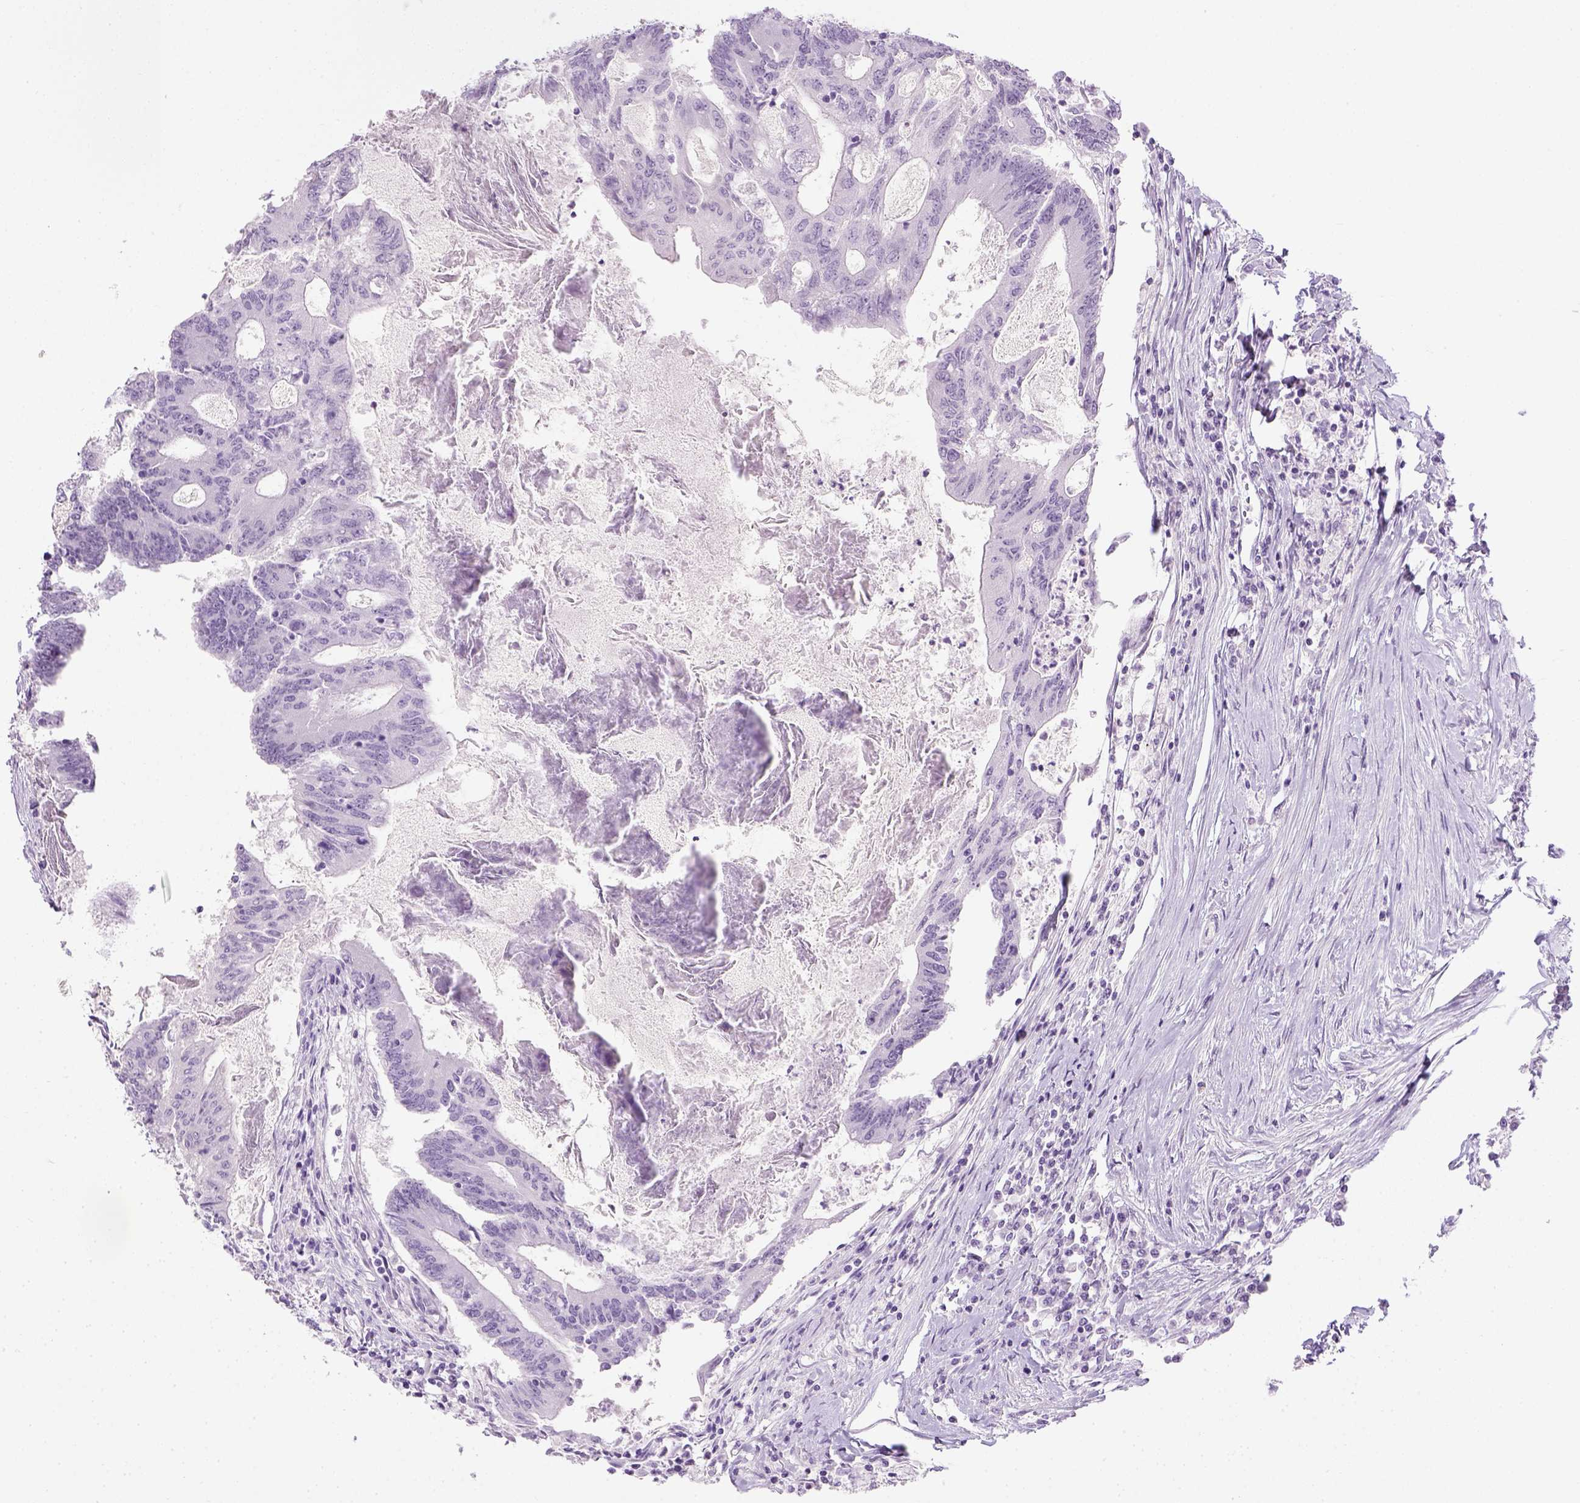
{"staining": {"intensity": "negative", "quantity": "none", "location": "none"}, "tissue": "colorectal cancer", "cell_type": "Tumor cells", "image_type": "cancer", "snomed": [{"axis": "morphology", "description": "Adenocarcinoma, NOS"}, {"axis": "topography", "description": "Colon"}], "caption": "Immunohistochemistry of human colorectal cancer shows no positivity in tumor cells.", "gene": "LGSN", "patient": {"sex": "female", "age": 70}}